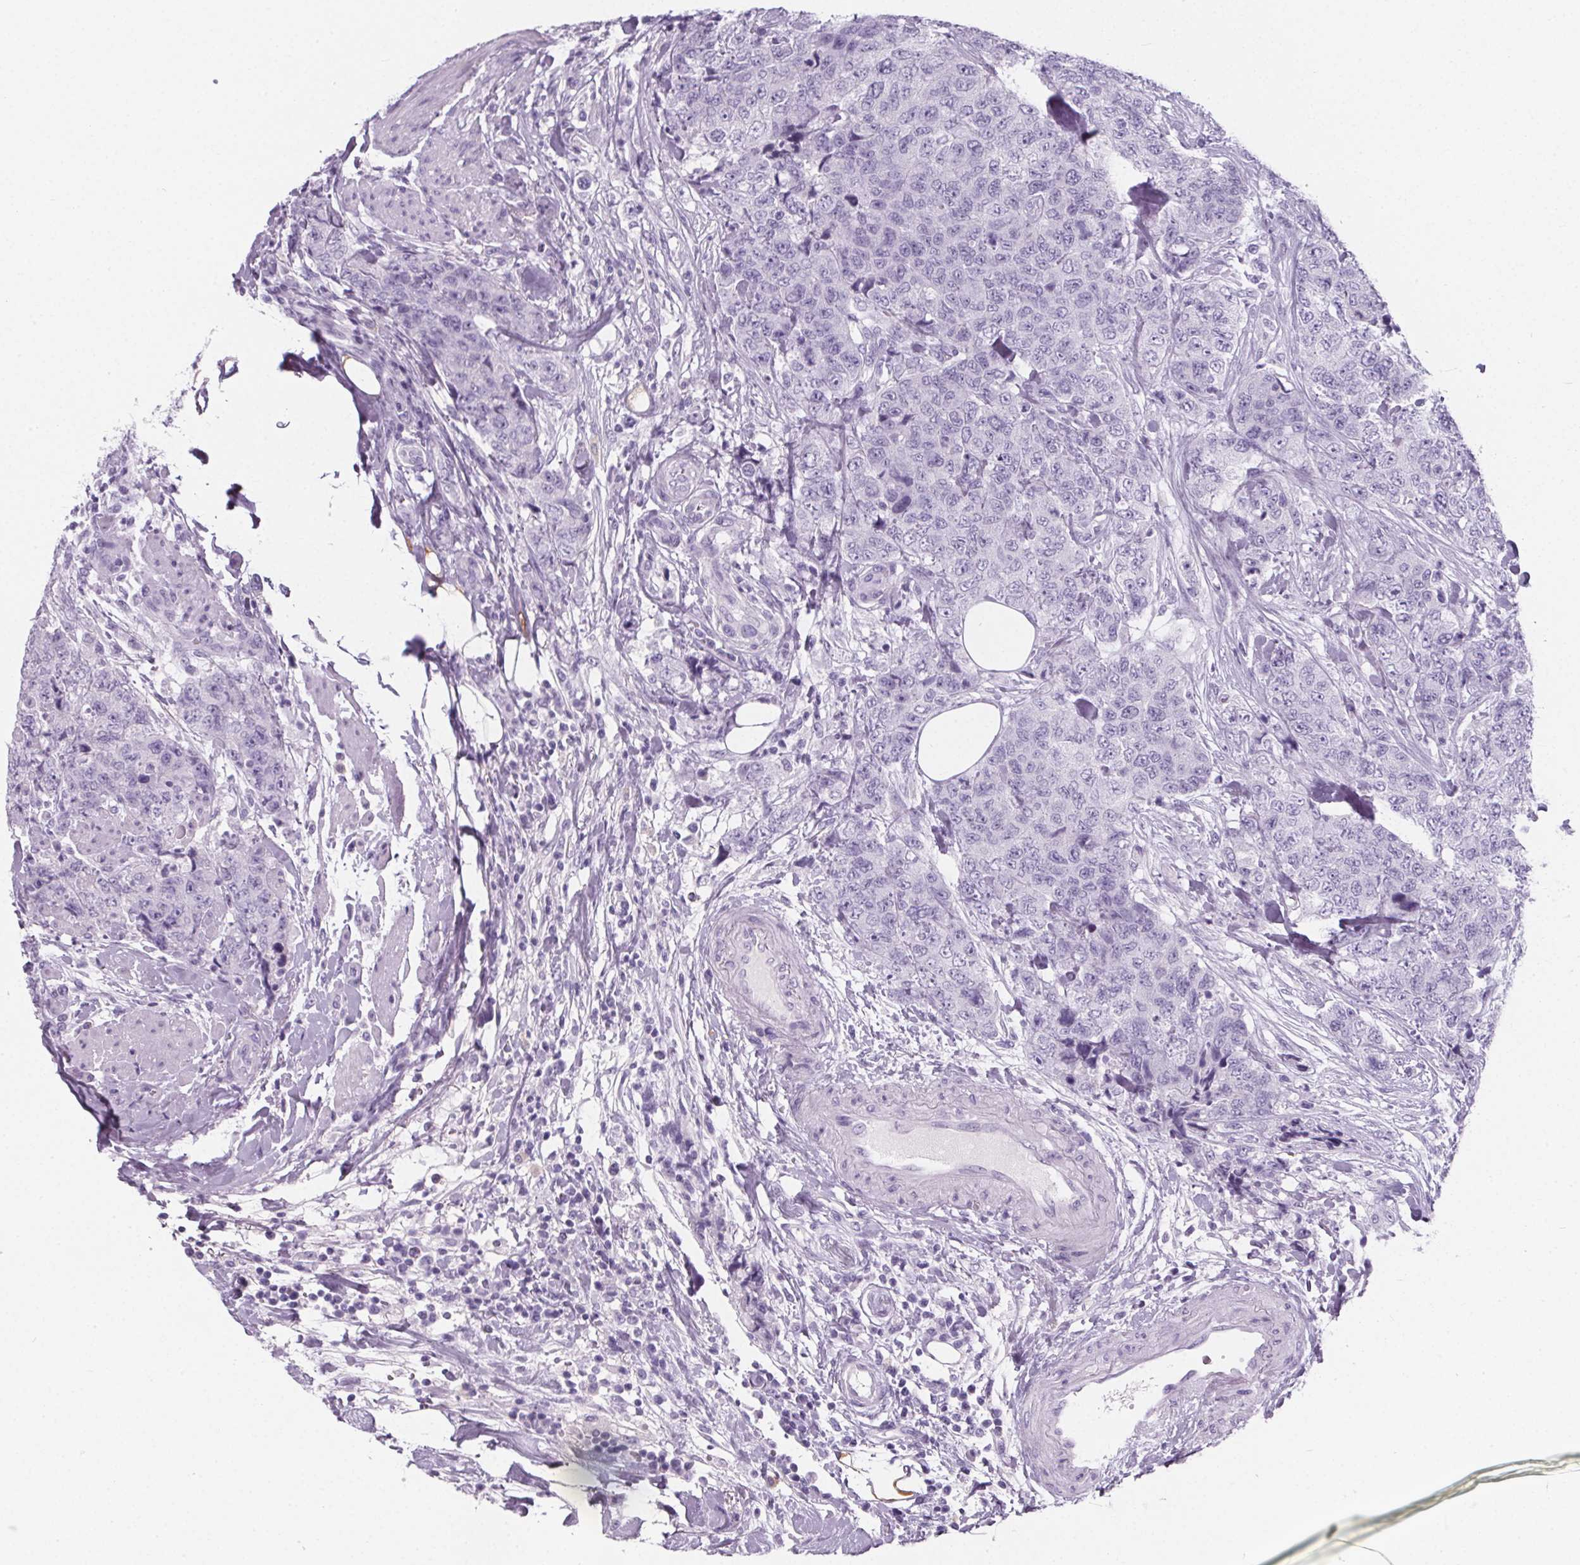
{"staining": {"intensity": "negative", "quantity": "none", "location": "none"}, "tissue": "urothelial cancer", "cell_type": "Tumor cells", "image_type": "cancer", "snomed": [{"axis": "morphology", "description": "Urothelial carcinoma, High grade"}, {"axis": "topography", "description": "Urinary bladder"}], "caption": "An image of urothelial carcinoma (high-grade) stained for a protein exhibits no brown staining in tumor cells. The staining was performed using DAB (3,3'-diaminobenzidine) to visualize the protein expression in brown, while the nuclei were stained in blue with hematoxylin (Magnification: 20x).", "gene": "ADRB1", "patient": {"sex": "female", "age": 78}}